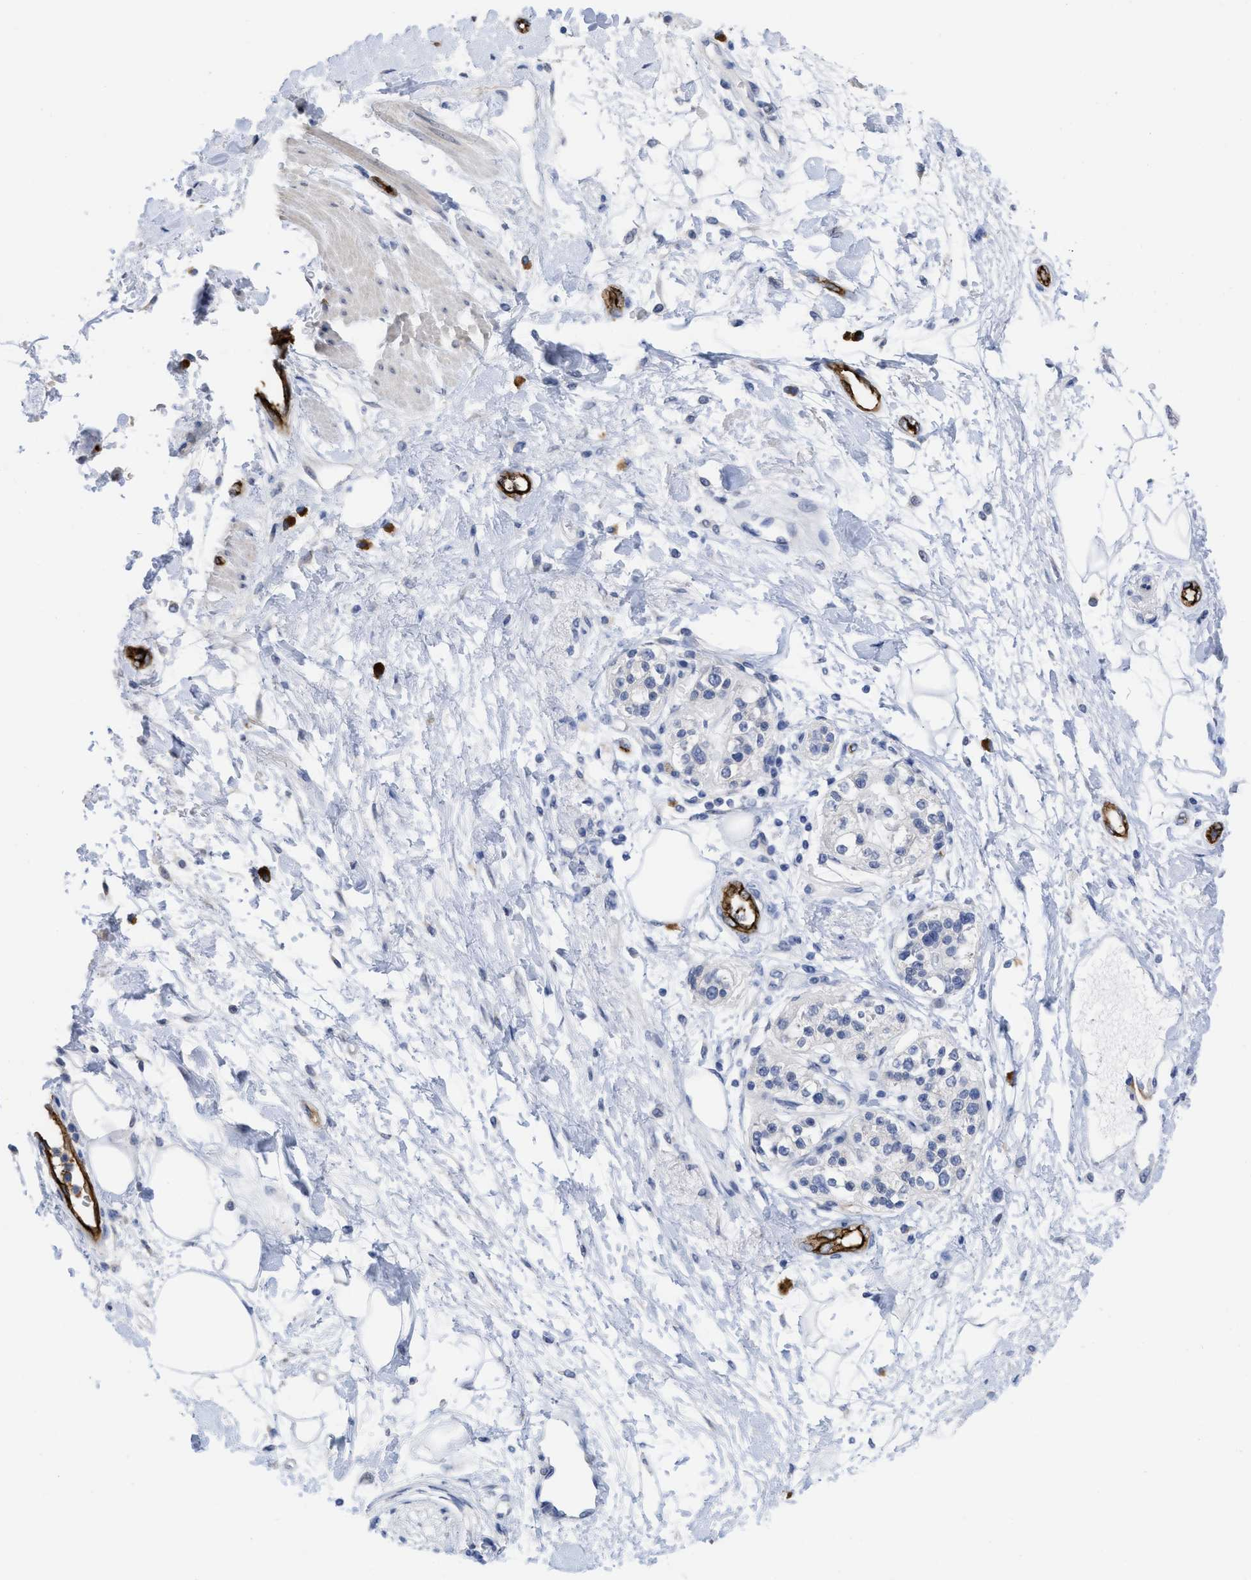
{"staining": {"intensity": "negative", "quantity": "none", "location": "none"}, "tissue": "adipose tissue", "cell_type": "Adipocytes", "image_type": "normal", "snomed": [{"axis": "morphology", "description": "Normal tissue, NOS"}, {"axis": "morphology", "description": "Adenocarcinoma, NOS"}, {"axis": "topography", "description": "Duodenum"}, {"axis": "topography", "description": "Peripheral nerve tissue"}], "caption": "Immunohistochemical staining of benign adipose tissue demonstrates no significant positivity in adipocytes.", "gene": "ACKR1", "patient": {"sex": "female", "age": 60}}